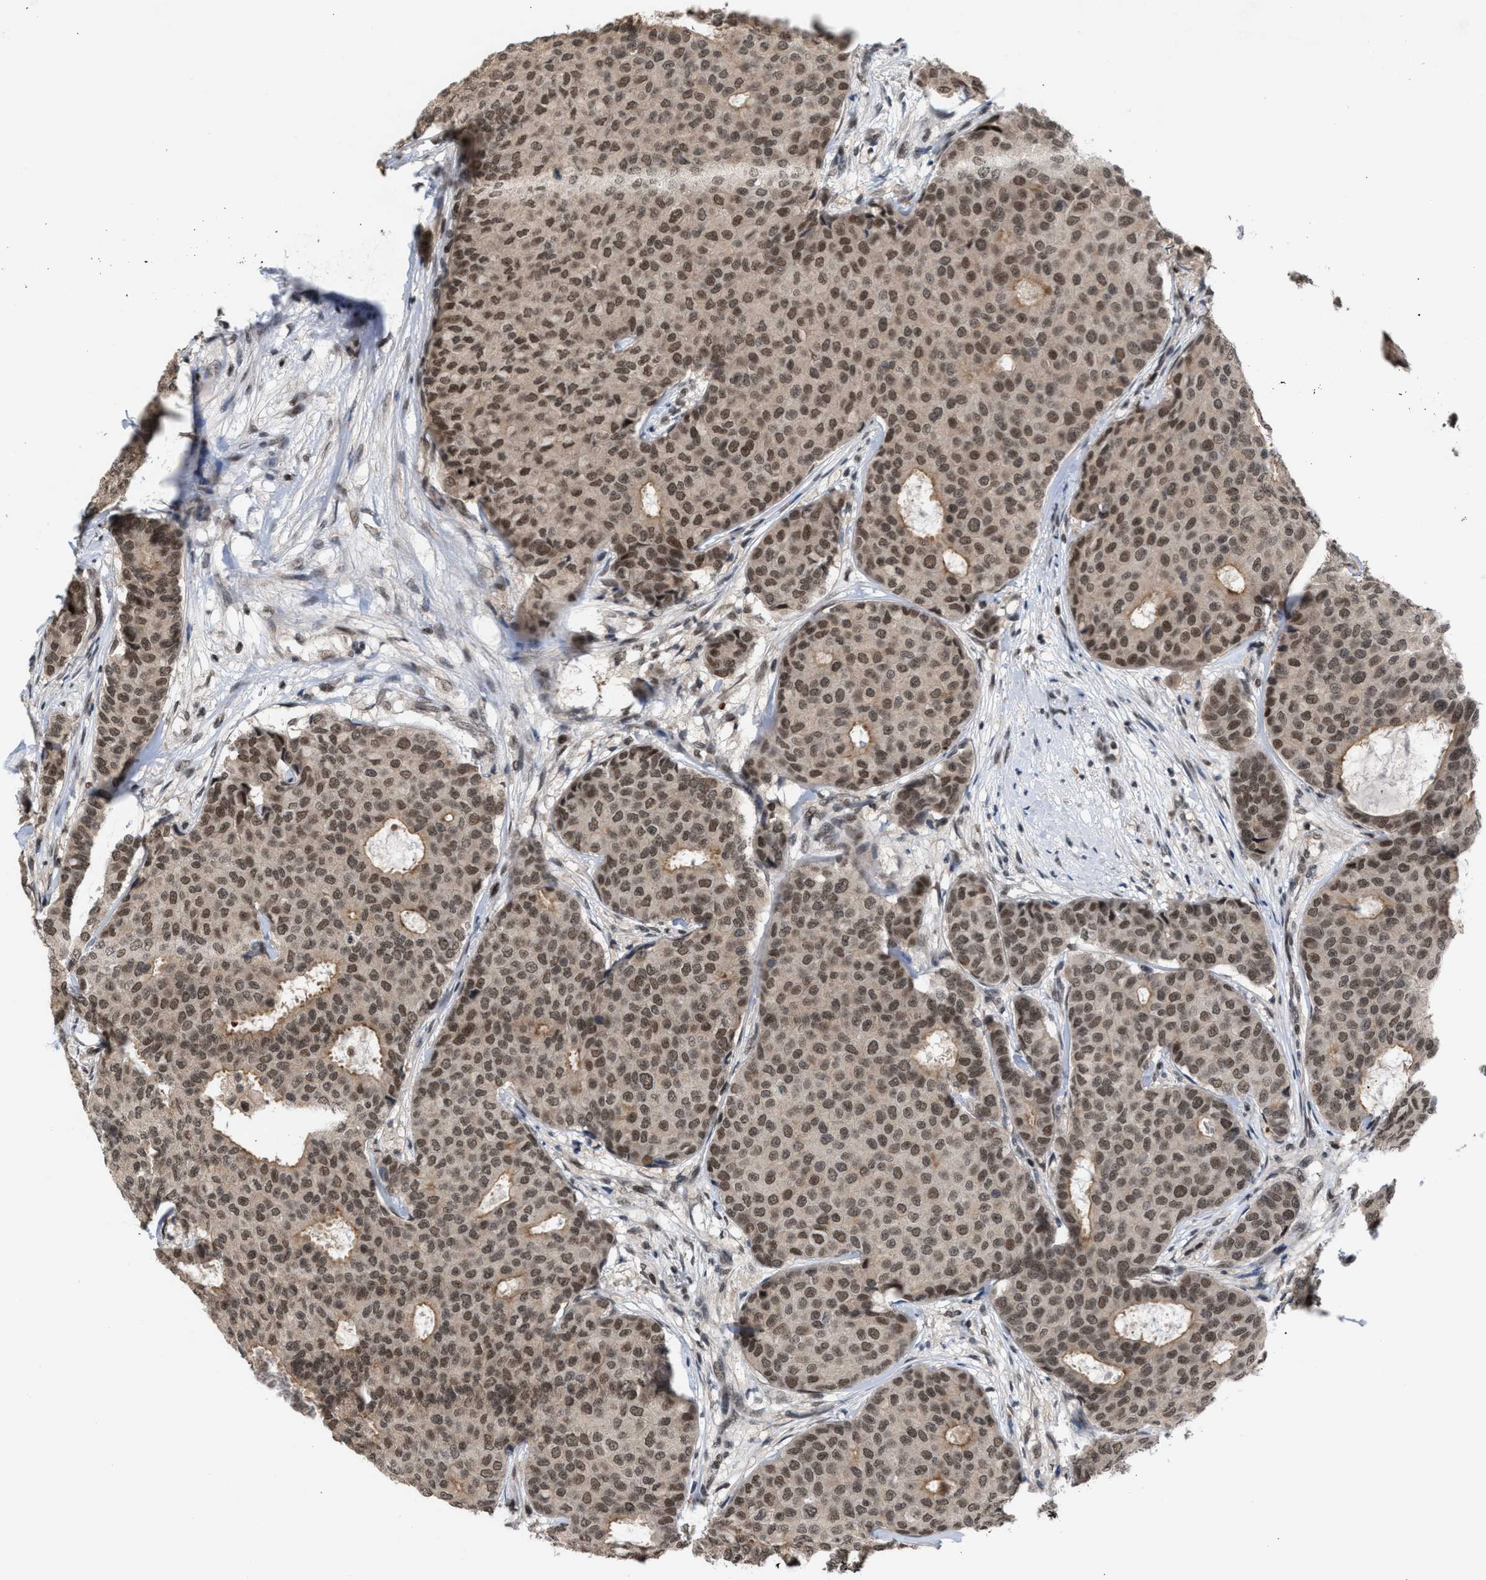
{"staining": {"intensity": "moderate", "quantity": ">75%", "location": "nuclear"}, "tissue": "breast cancer", "cell_type": "Tumor cells", "image_type": "cancer", "snomed": [{"axis": "morphology", "description": "Duct carcinoma"}, {"axis": "topography", "description": "Breast"}], "caption": "Protein expression analysis of infiltrating ductal carcinoma (breast) displays moderate nuclear expression in about >75% of tumor cells.", "gene": "C9orf78", "patient": {"sex": "female", "age": 75}}